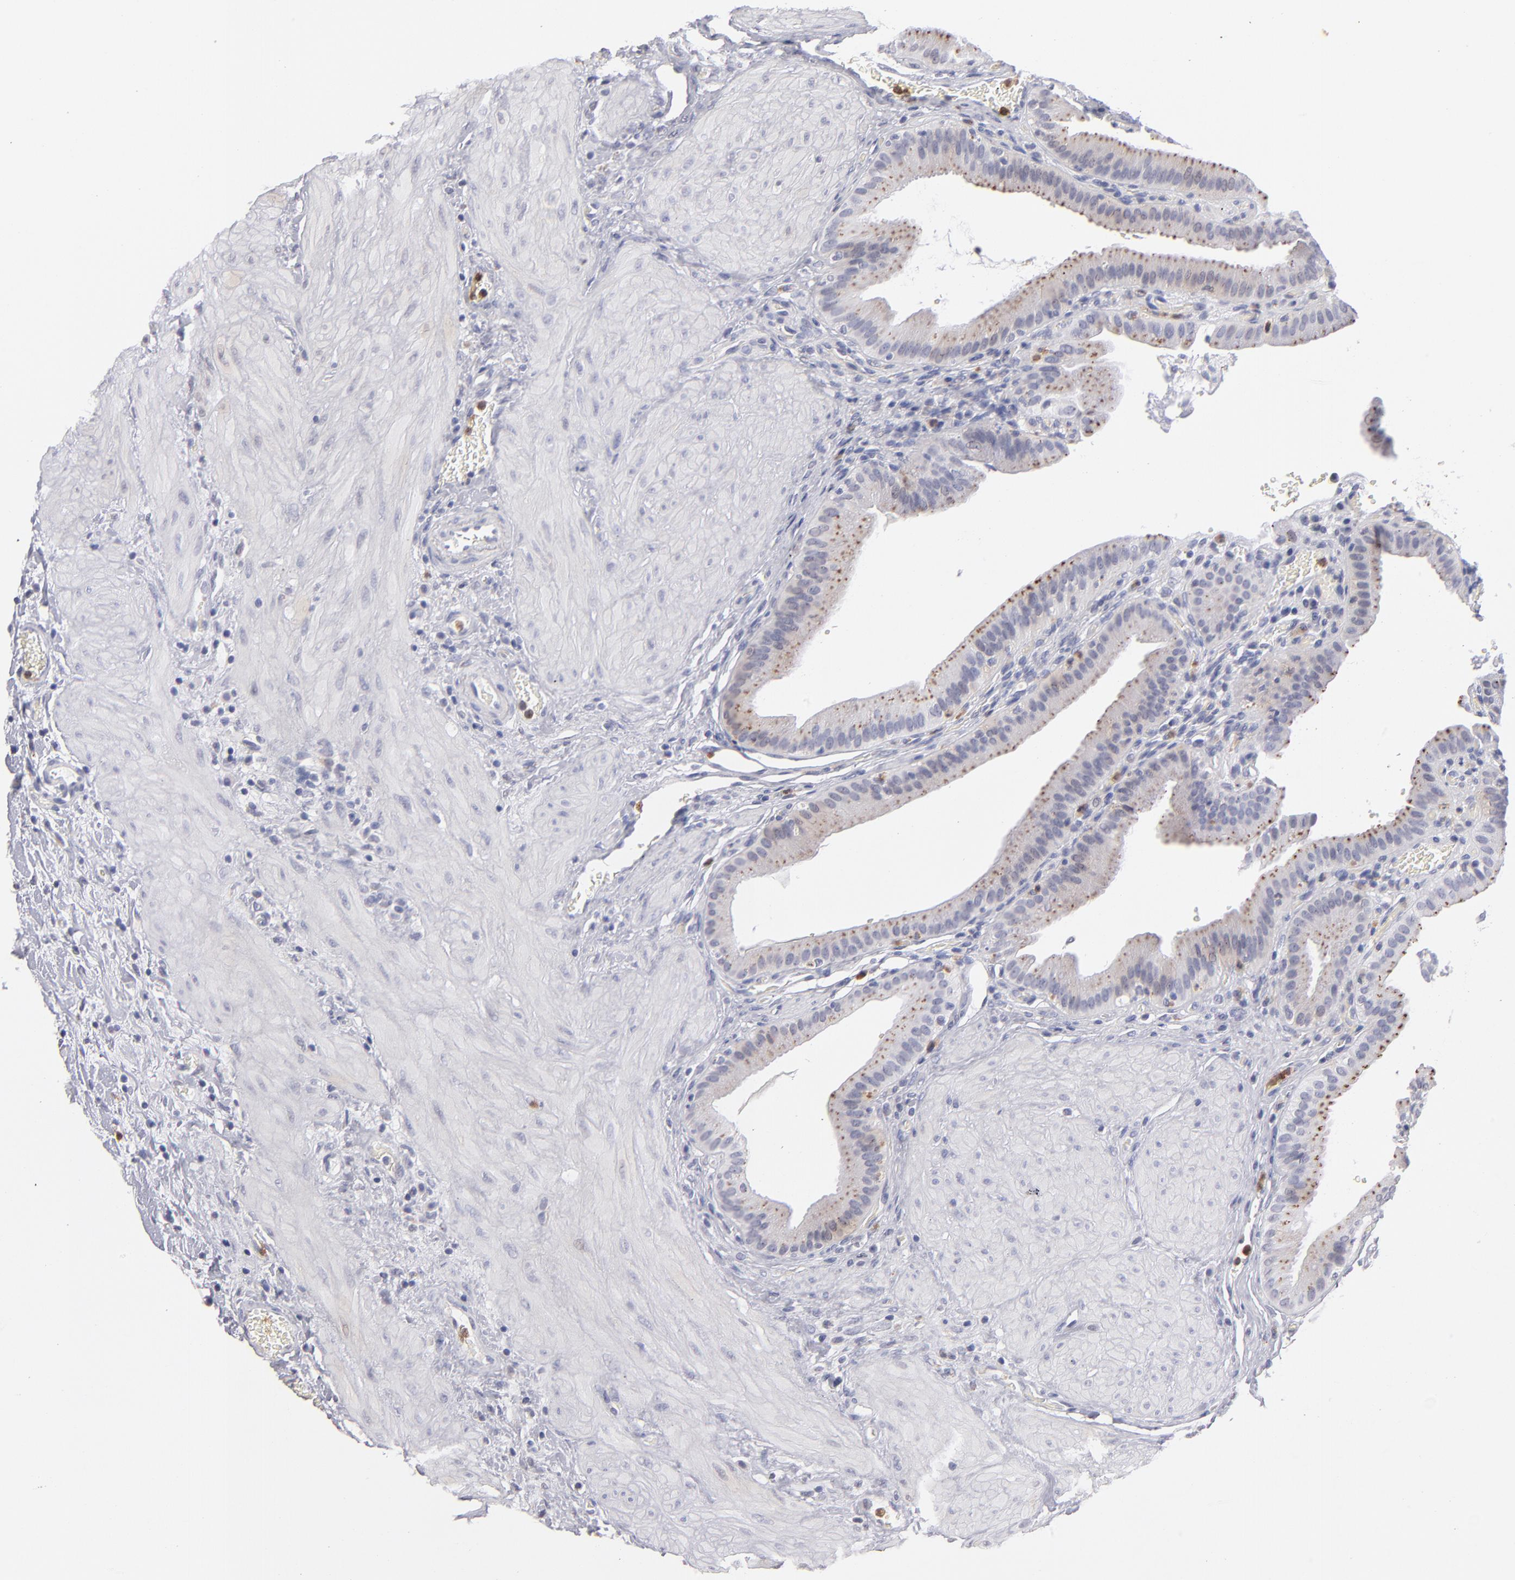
{"staining": {"intensity": "moderate", "quantity": ">75%", "location": "cytoplasmic/membranous"}, "tissue": "gallbladder", "cell_type": "Glandular cells", "image_type": "normal", "snomed": [{"axis": "morphology", "description": "Normal tissue, NOS"}, {"axis": "topography", "description": "Gallbladder"}], "caption": "A photomicrograph of human gallbladder stained for a protein exhibits moderate cytoplasmic/membranous brown staining in glandular cells. (brown staining indicates protein expression, while blue staining denotes nuclei).", "gene": "MGAM", "patient": {"sex": "female", "age": 75}}